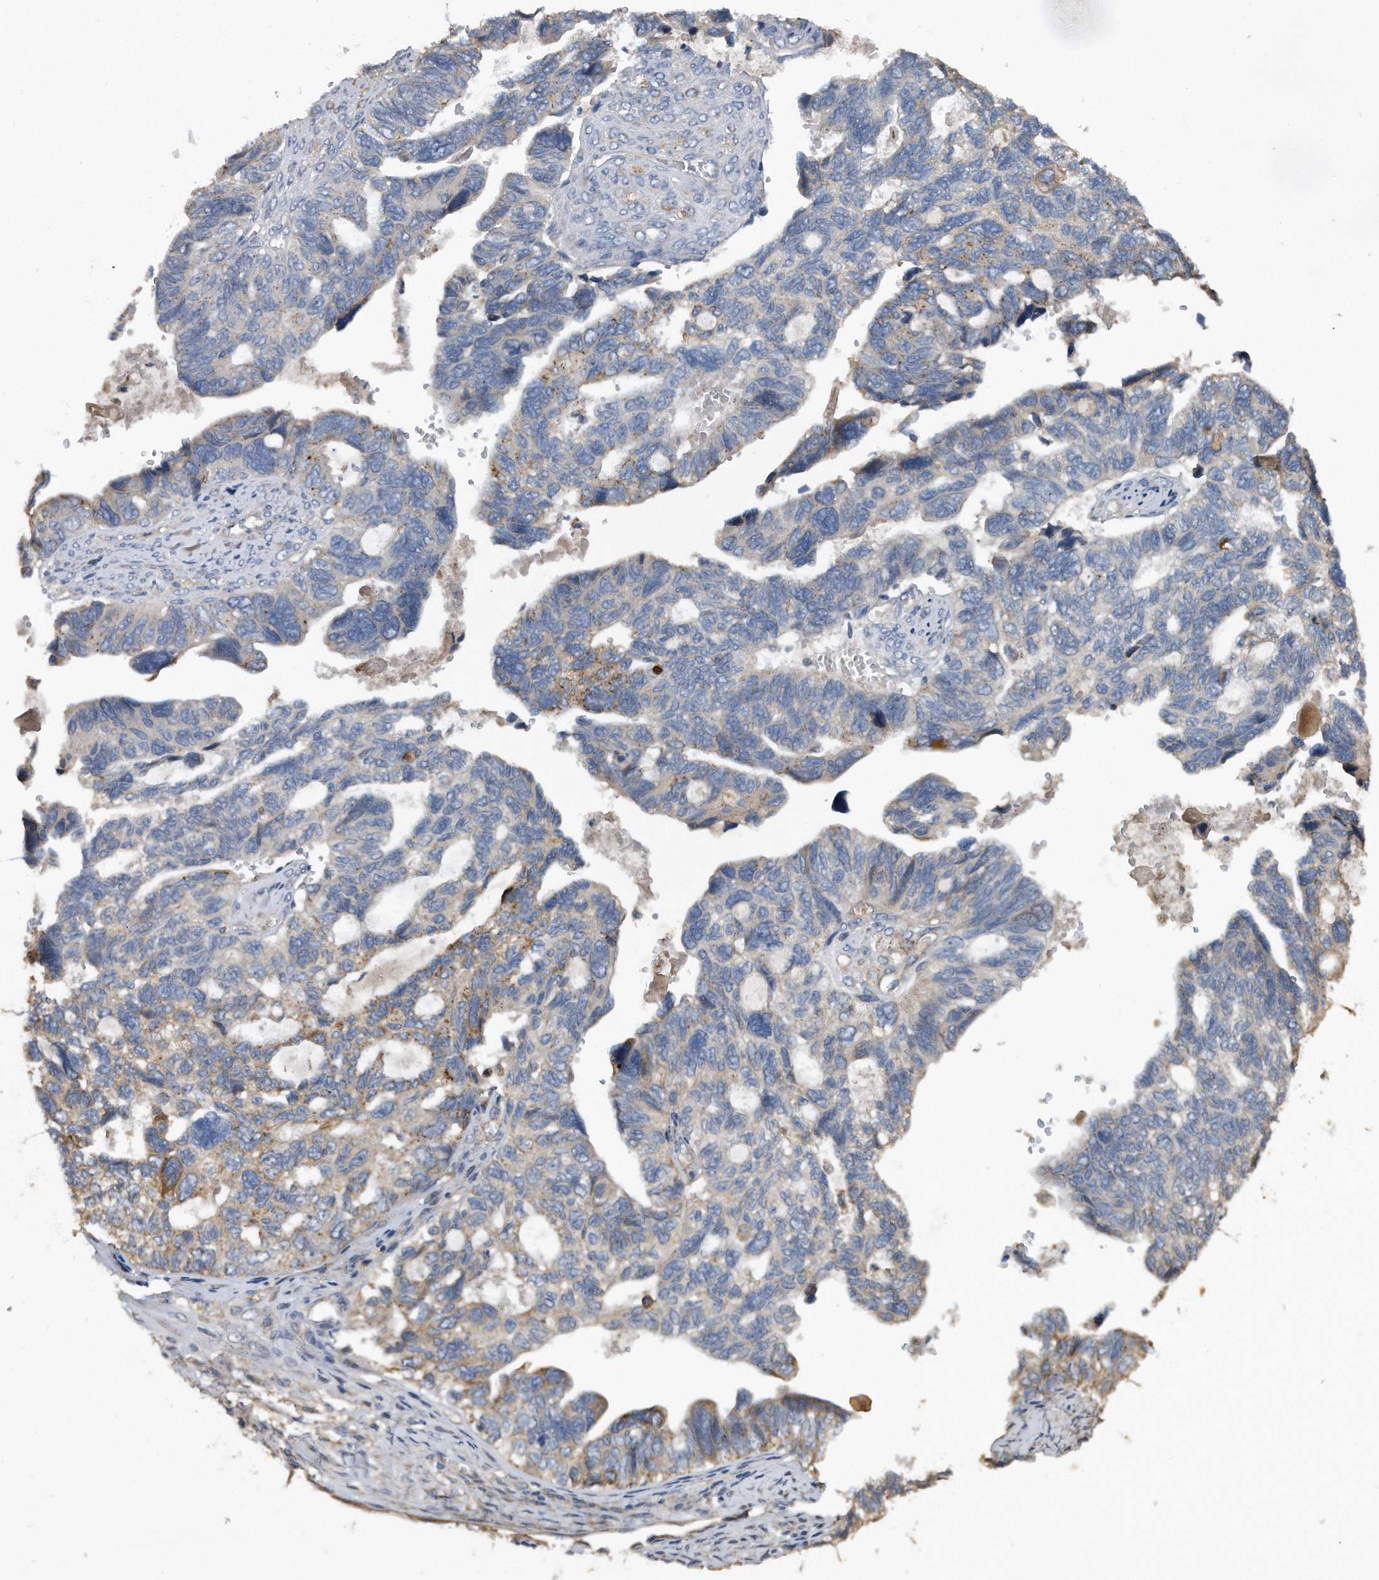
{"staining": {"intensity": "moderate", "quantity": "<25%", "location": "cytoplasmic/membranous"}, "tissue": "ovarian cancer", "cell_type": "Tumor cells", "image_type": "cancer", "snomed": [{"axis": "morphology", "description": "Cystadenocarcinoma, serous, NOS"}, {"axis": "topography", "description": "Ovary"}], "caption": "Protein staining of ovarian serous cystadenocarcinoma tissue displays moderate cytoplasmic/membranous expression in about <25% of tumor cells.", "gene": "KCND3", "patient": {"sex": "female", "age": 79}}